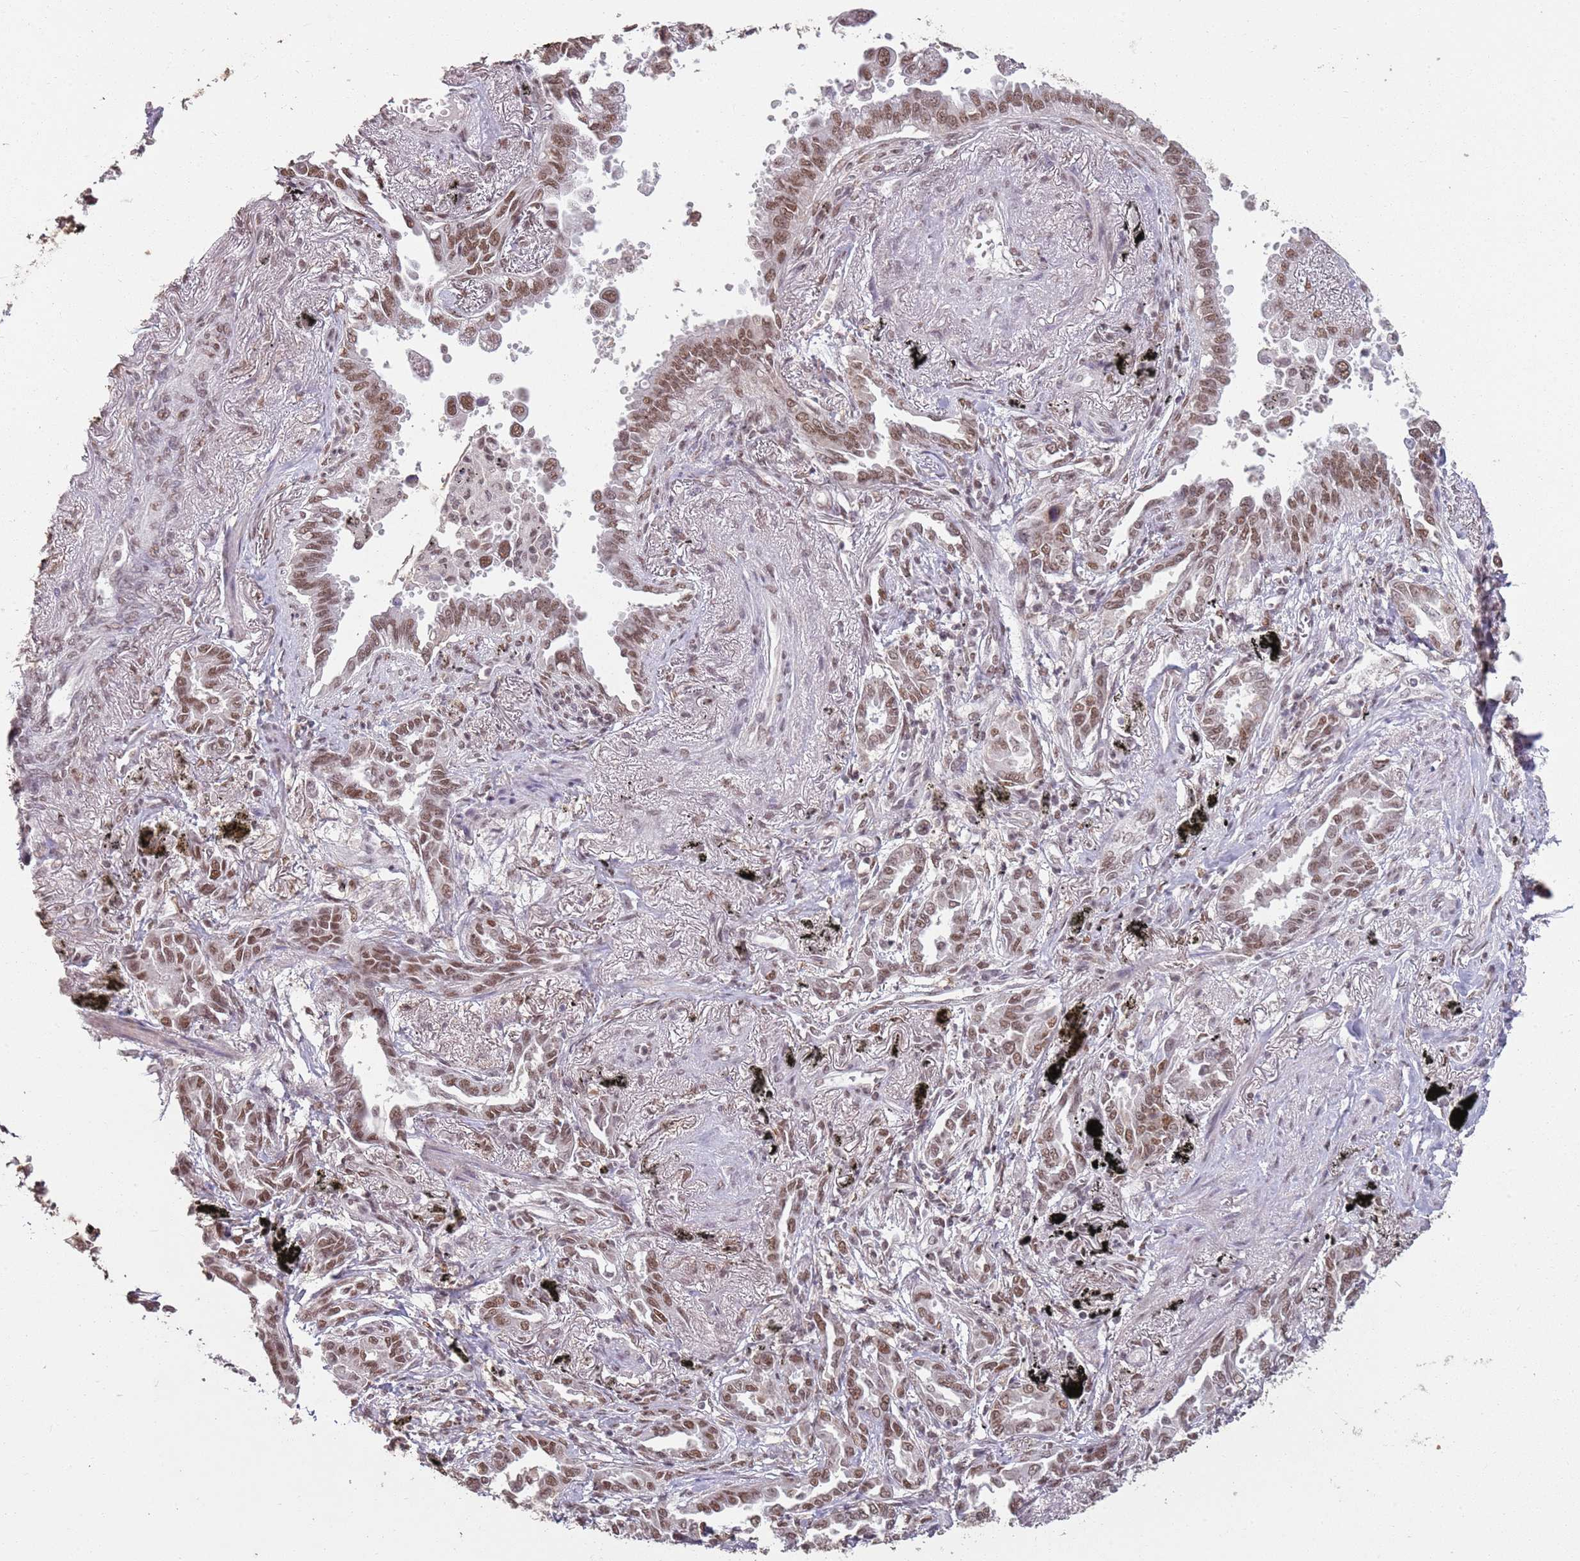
{"staining": {"intensity": "moderate", "quantity": ">75%", "location": "nuclear"}, "tissue": "lung cancer", "cell_type": "Tumor cells", "image_type": "cancer", "snomed": [{"axis": "morphology", "description": "Adenocarcinoma, NOS"}, {"axis": "topography", "description": "Lung"}], "caption": "Immunohistochemical staining of human lung adenocarcinoma exhibits moderate nuclear protein staining in about >75% of tumor cells.", "gene": "ARL14EP", "patient": {"sex": "male", "age": 67}}